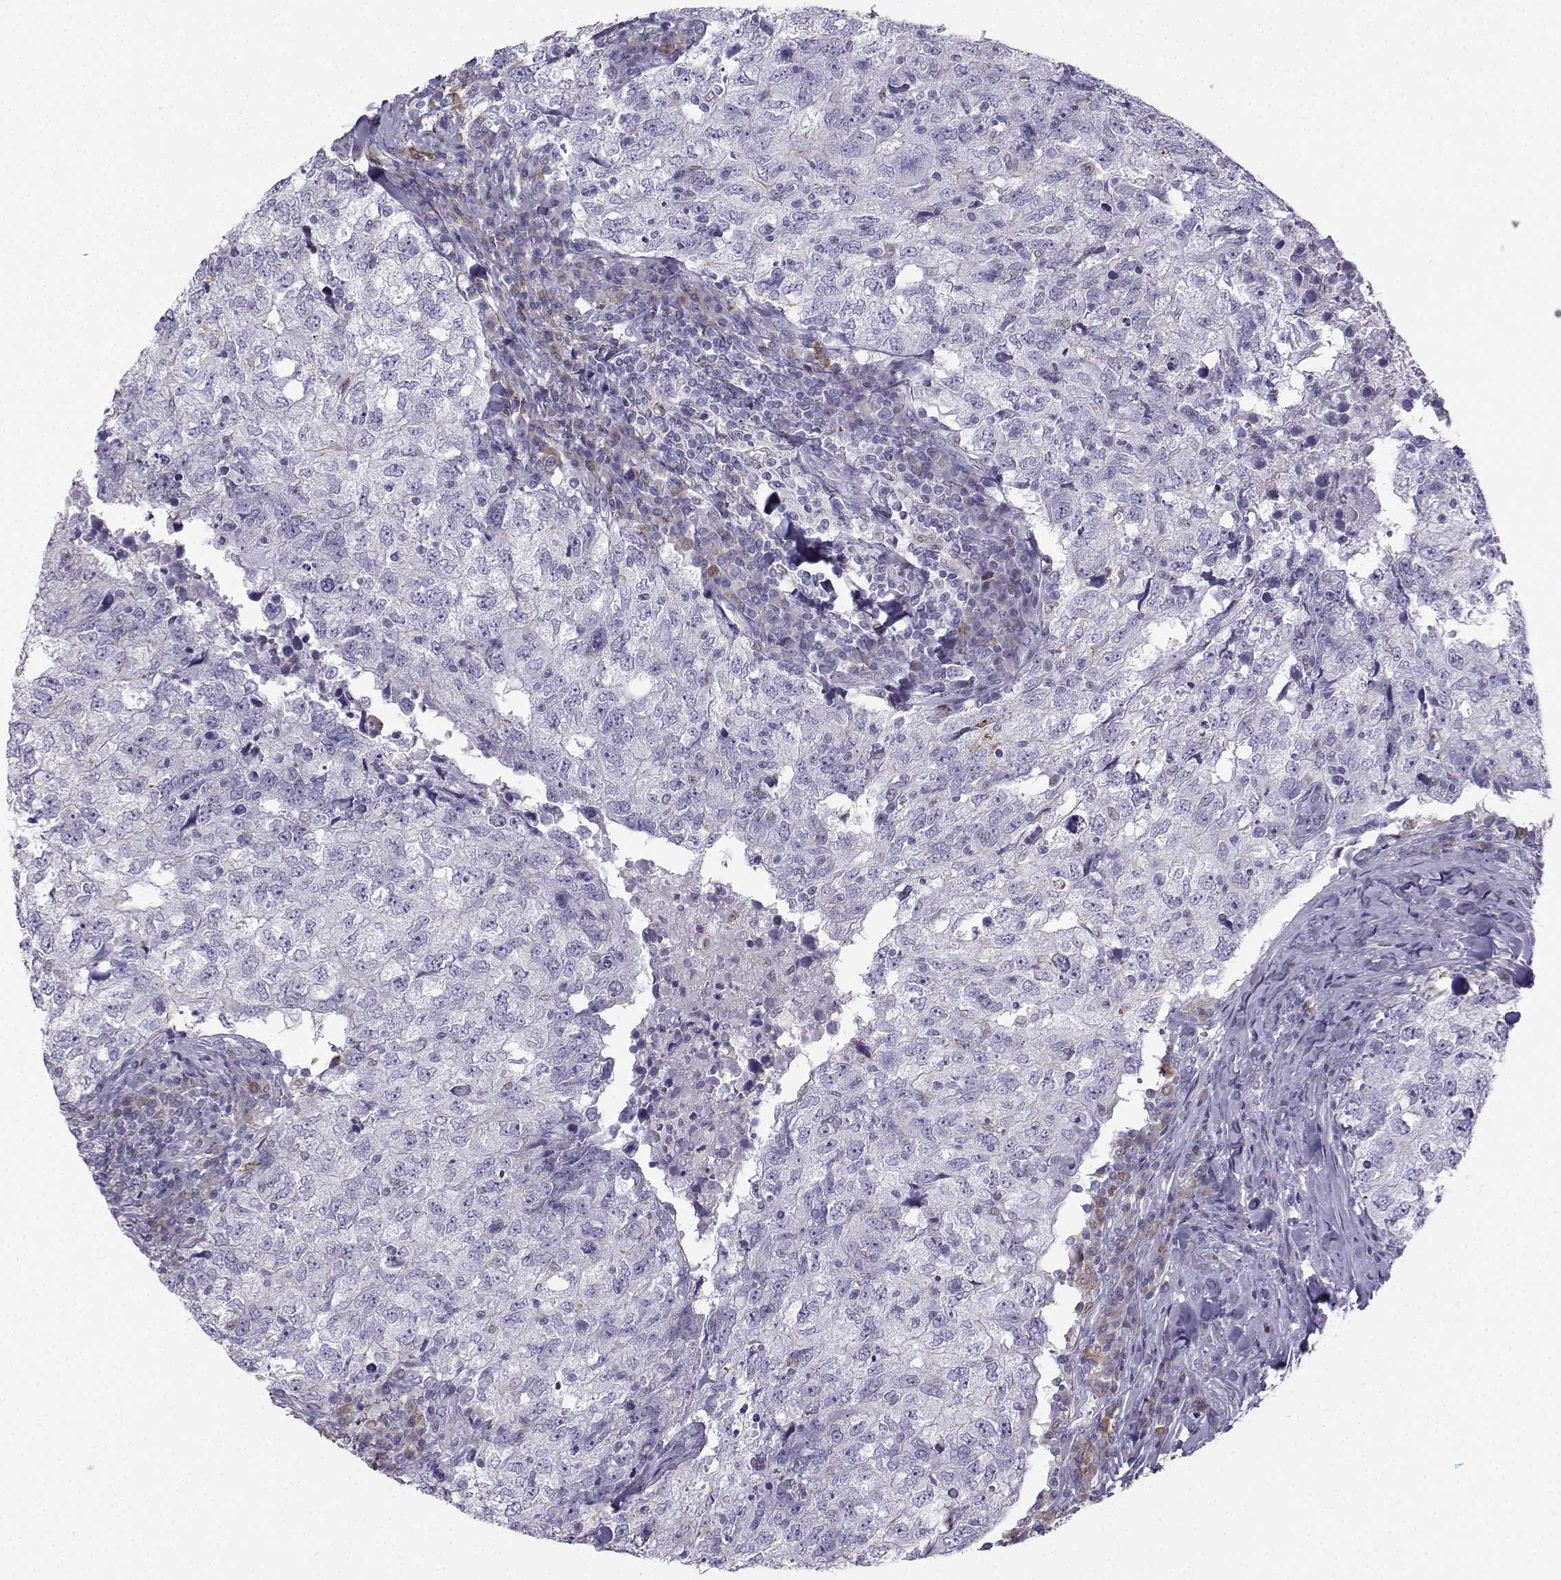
{"staining": {"intensity": "negative", "quantity": "none", "location": "none"}, "tissue": "breast cancer", "cell_type": "Tumor cells", "image_type": "cancer", "snomed": [{"axis": "morphology", "description": "Duct carcinoma"}, {"axis": "topography", "description": "Breast"}], "caption": "Immunohistochemistry of human invasive ductal carcinoma (breast) shows no positivity in tumor cells.", "gene": "DCLK3", "patient": {"sex": "female", "age": 30}}